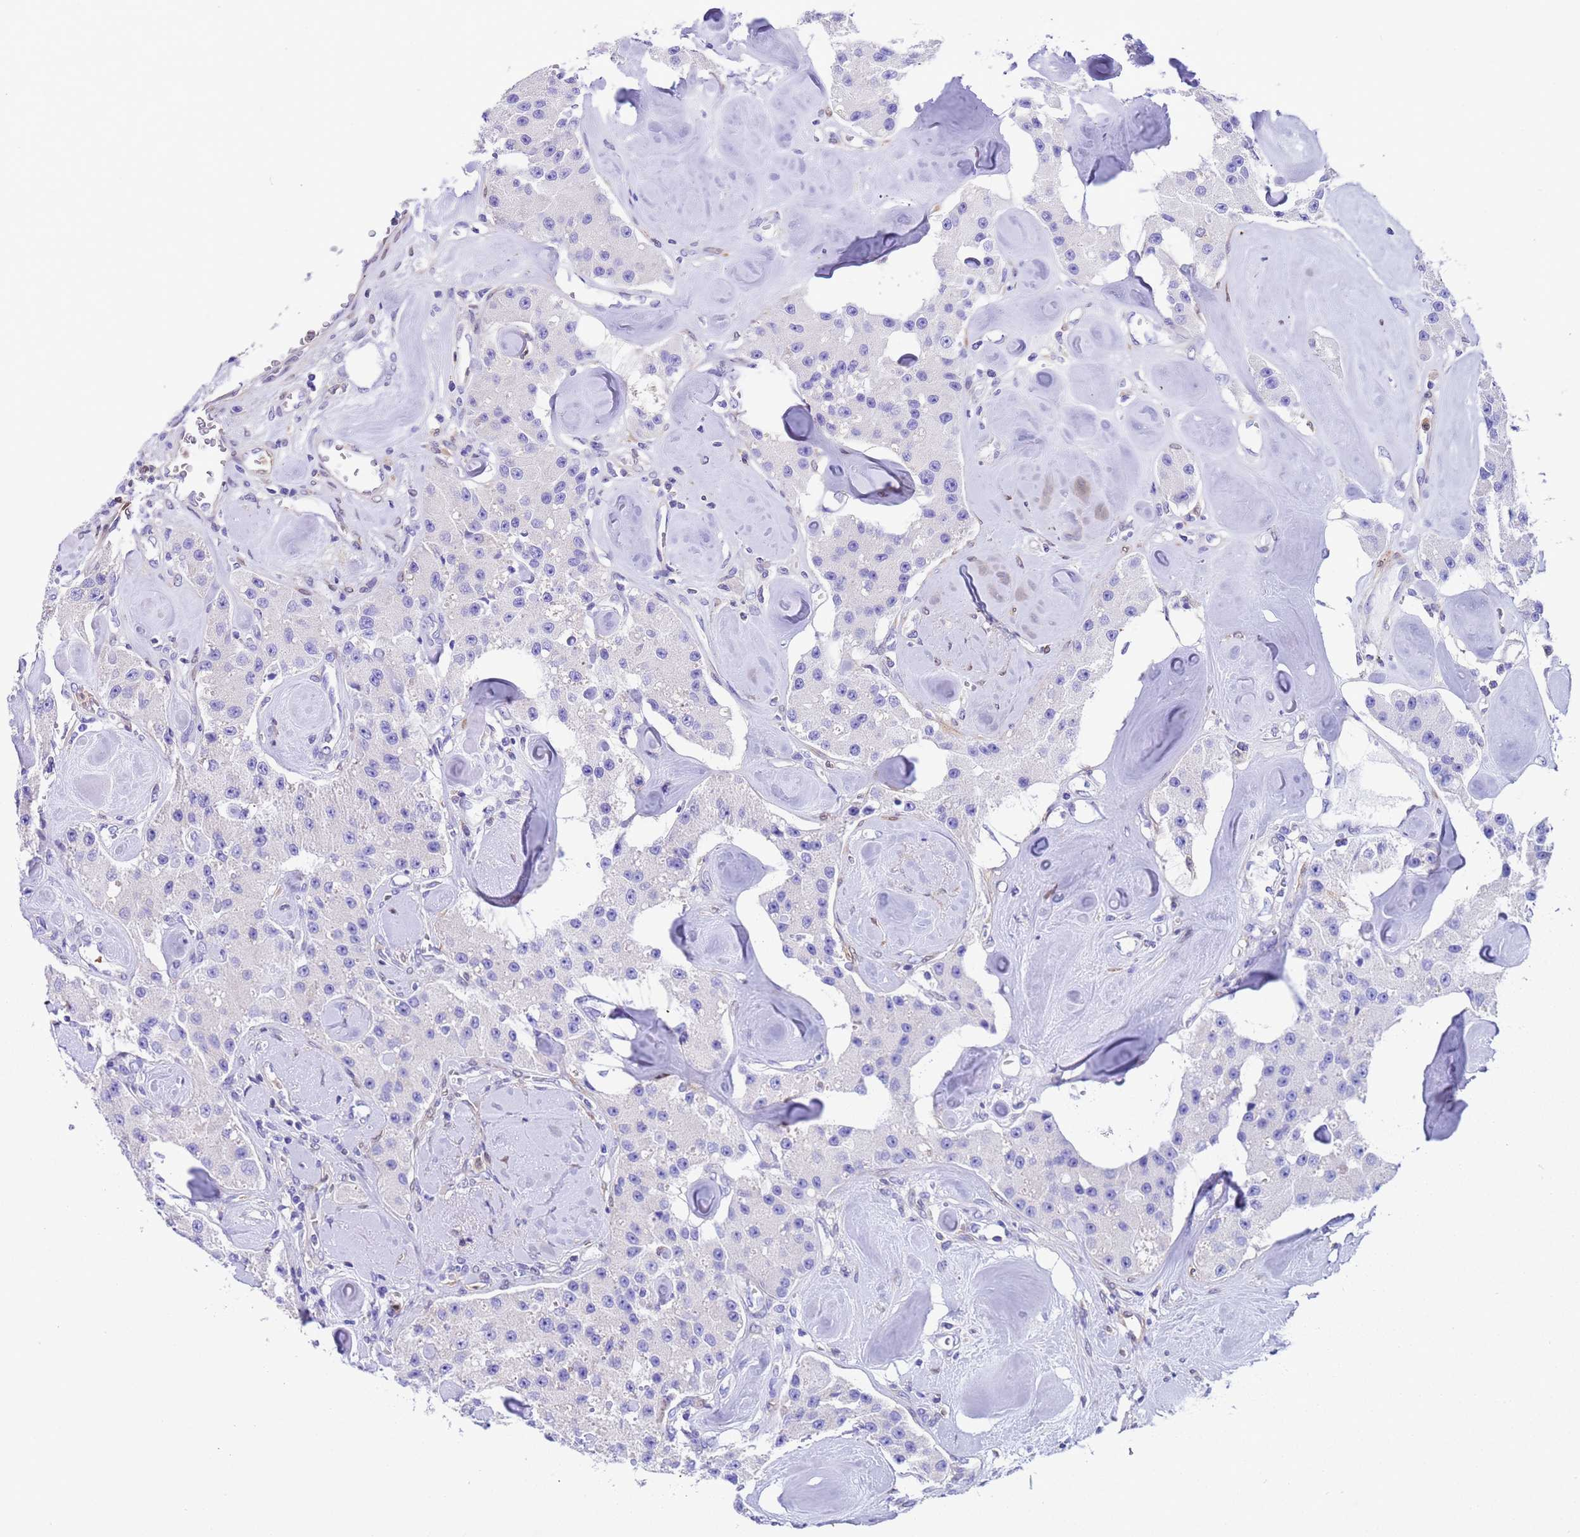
{"staining": {"intensity": "negative", "quantity": "none", "location": "none"}, "tissue": "carcinoid", "cell_type": "Tumor cells", "image_type": "cancer", "snomed": [{"axis": "morphology", "description": "Carcinoid, malignant, NOS"}, {"axis": "topography", "description": "Pancreas"}], "caption": "A micrograph of carcinoid (malignant) stained for a protein shows no brown staining in tumor cells.", "gene": "C6orf47", "patient": {"sex": "male", "age": 41}}